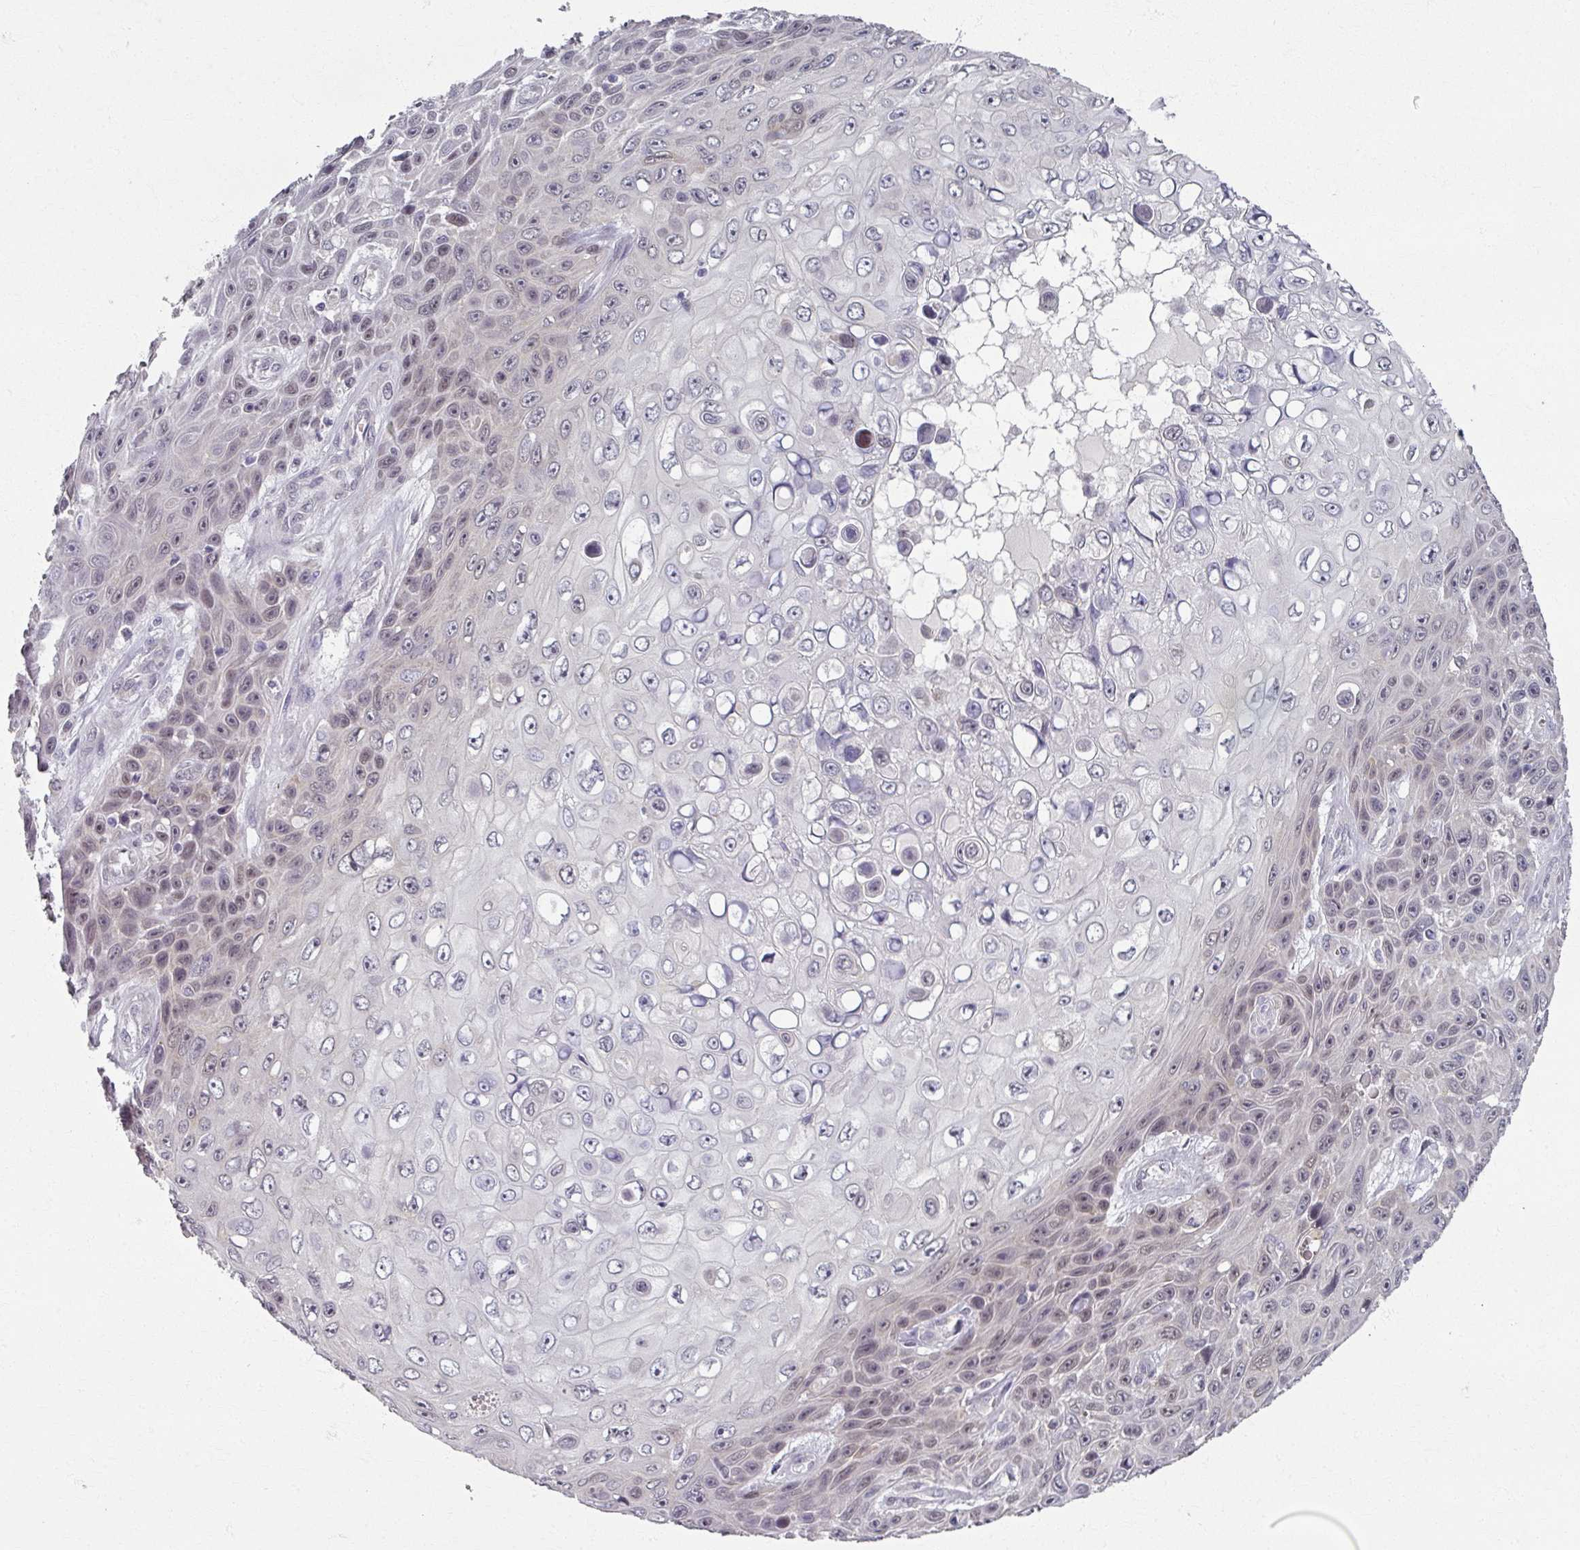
{"staining": {"intensity": "weak", "quantity": "<25%", "location": "nuclear"}, "tissue": "skin cancer", "cell_type": "Tumor cells", "image_type": "cancer", "snomed": [{"axis": "morphology", "description": "Squamous cell carcinoma, NOS"}, {"axis": "topography", "description": "Skin"}], "caption": "Protein analysis of skin cancer reveals no significant staining in tumor cells. The staining is performed using DAB (3,3'-diaminobenzidine) brown chromogen with nuclei counter-stained in using hematoxylin.", "gene": "RIPOR3", "patient": {"sex": "male", "age": 82}}